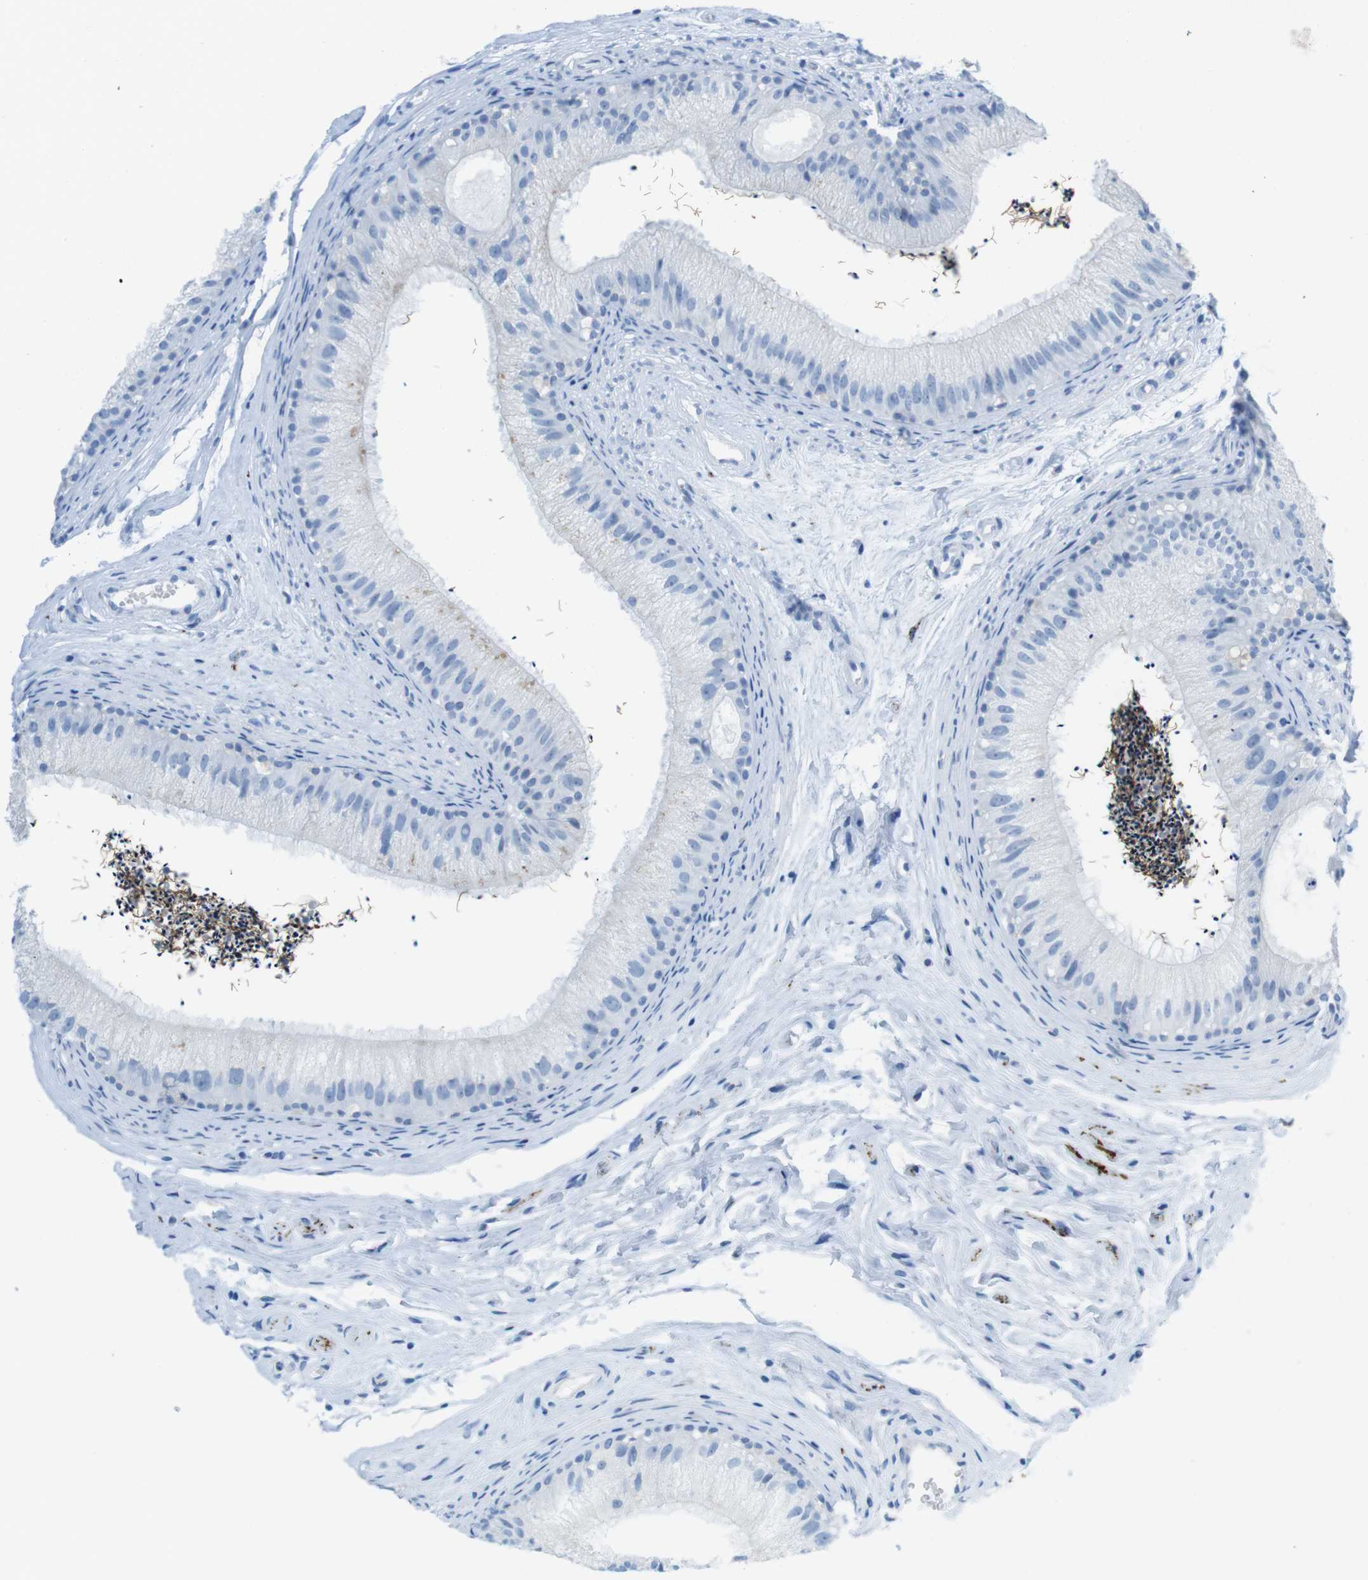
{"staining": {"intensity": "negative", "quantity": "none", "location": "none"}, "tissue": "epididymis", "cell_type": "Glandular cells", "image_type": "normal", "snomed": [{"axis": "morphology", "description": "Normal tissue, NOS"}, {"axis": "topography", "description": "Epididymis"}], "caption": "This is an immunohistochemistry image of unremarkable human epididymis. There is no staining in glandular cells.", "gene": "GAP43", "patient": {"sex": "male", "age": 56}}